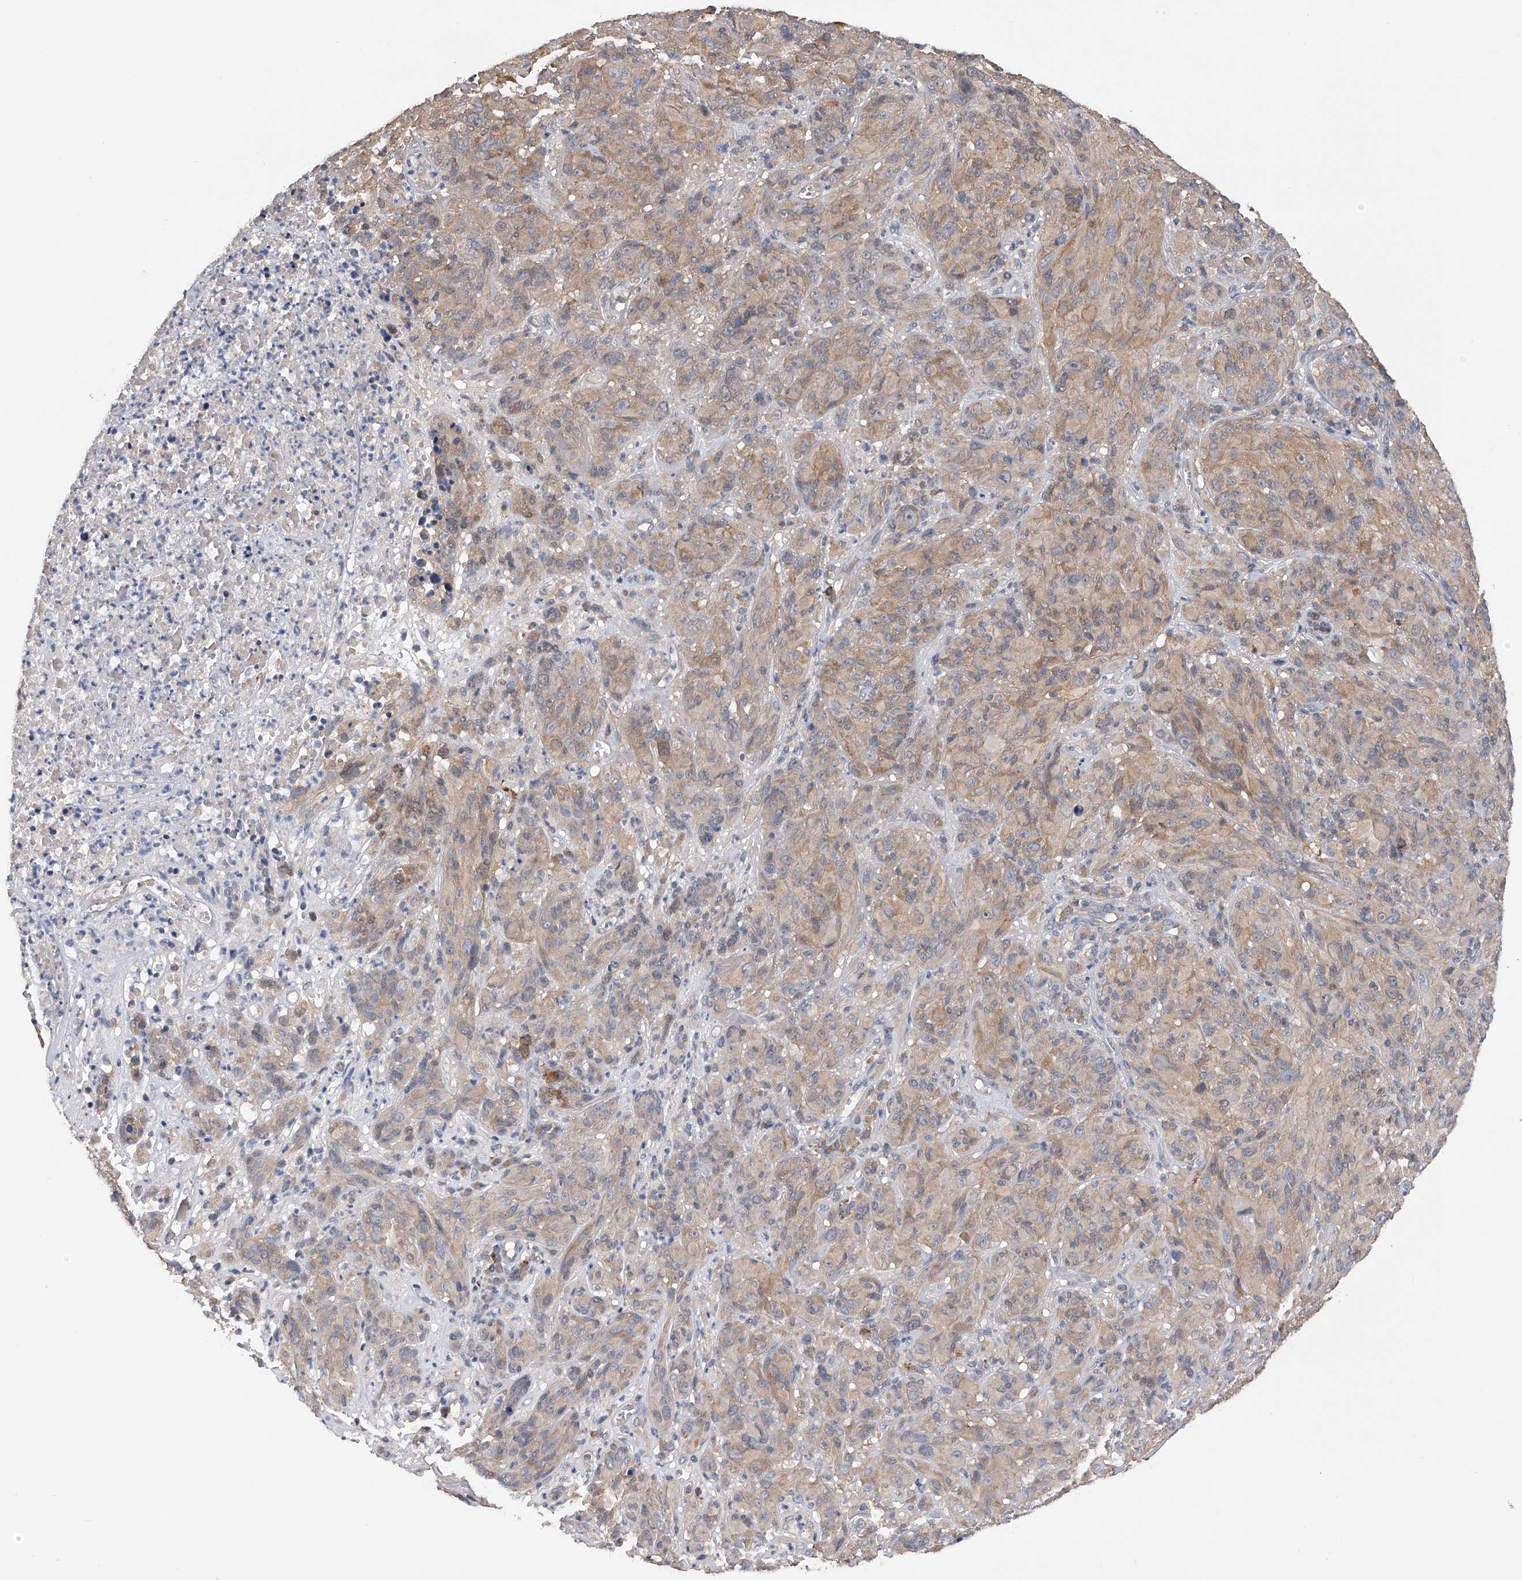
{"staining": {"intensity": "weak", "quantity": "<25%", "location": "cytoplasmic/membranous"}, "tissue": "melanoma", "cell_type": "Tumor cells", "image_type": "cancer", "snomed": [{"axis": "morphology", "description": "Malignant melanoma, NOS"}, {"axis": "topography", "description": "Skin of head"}], "caption": "This is a histopathology image of immunohistochemistry (IHC) staining of melanoma, which shows no positivity in tumor cells.", "gene": "CFAP298", "patient": {"sex": "male", "age": 96}}